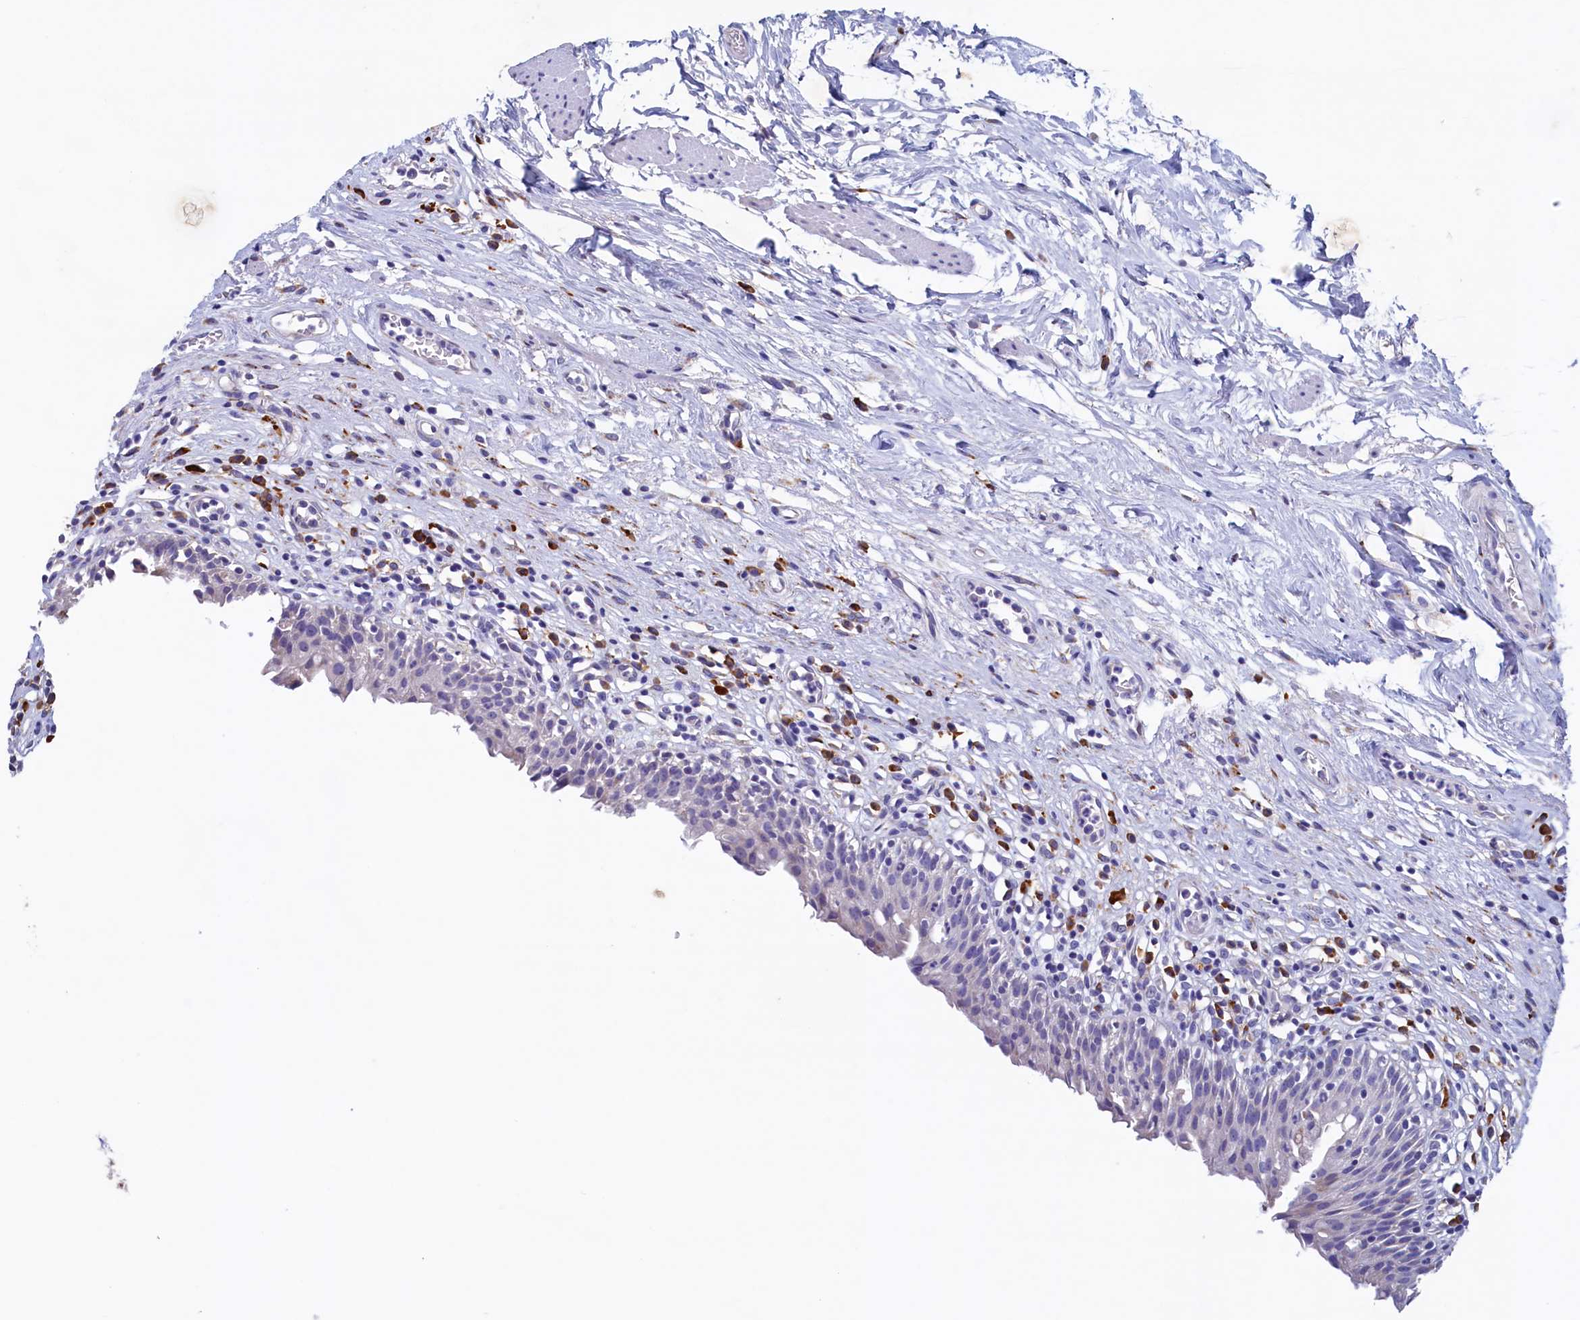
{"staining": {"intensity": "moderate", "quantity": "<25%", "location": "cytoplasmic/membranous"}, "tissue": "urinary bladder", "cell_type": "Urothelial cells", "image_type": "normal", "snomed": [{"axis": "morphology", "description": "Normal tissue, NOS"}, {"axis": "morphology", "description": "Inflammation, NOS"}, {"axis": "topography", "description": "Urinary bladder"}], "caption": "An immunohistochemistry image of normal tissue is shown. Protein staining in brown labels moderate cytoplasmic/membranous positivity in urinary bladder within urothelial cells.", "gene": "CBLIF", "patient": {"sex": "male", "age": 63}}